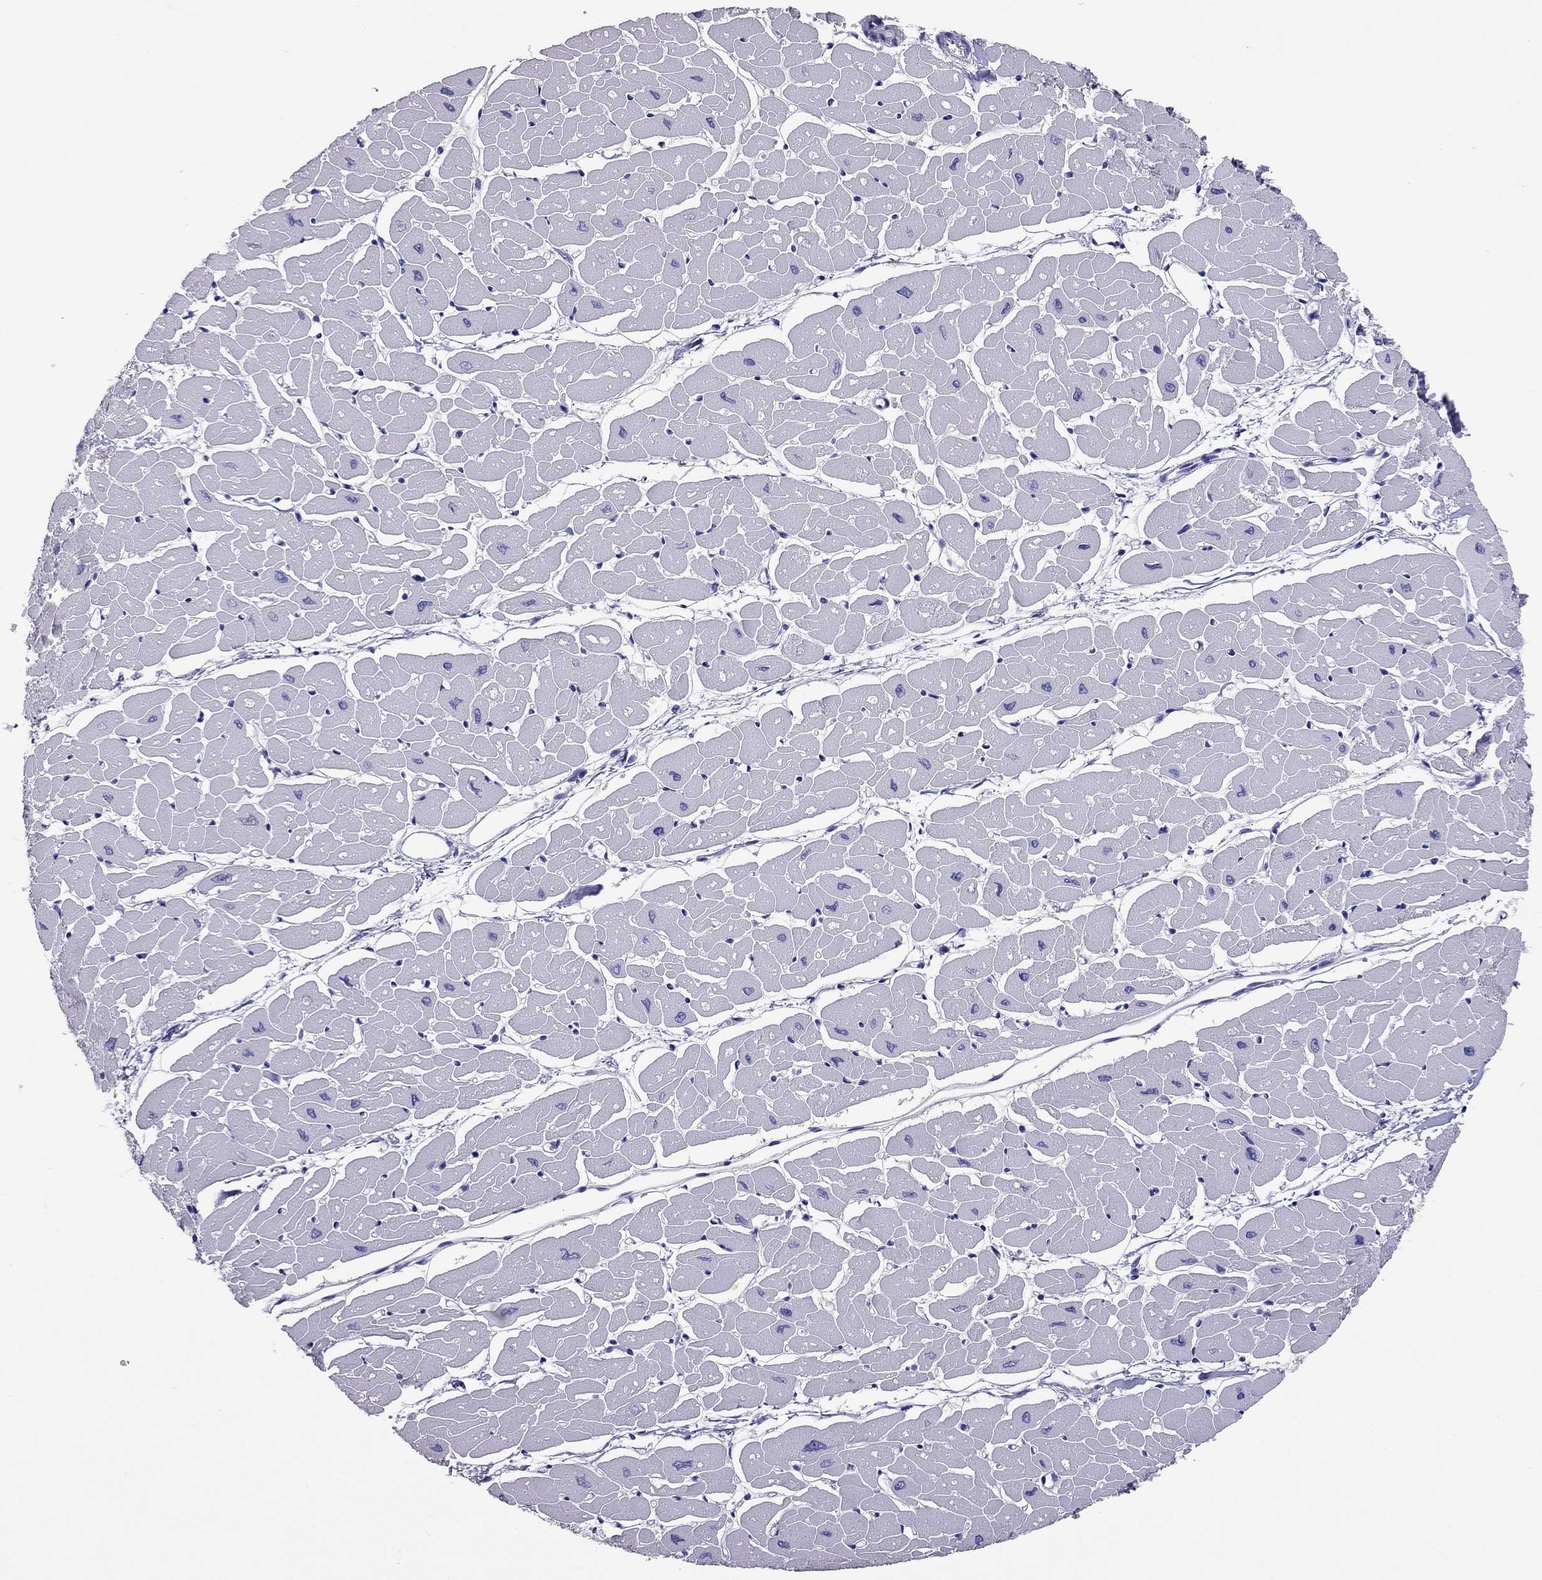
{"staining": {"intensity": "negative", "quantity": "none", "location": "none"}, "tissue": "heart muscle", "cell_type": "Cardiomyocytes", "image_type": "normal", "snomed": [{"axis": "morphology", "description": "Normal tissue, NOS"}, {"axis": "topography", "description": "Heart"}], "caption": "The IHC micrograph has no significant staining in cardiomyocytes of heart muscle.", "gene": "CALHM1", "patient": {"sex": "male", "age": 57}}